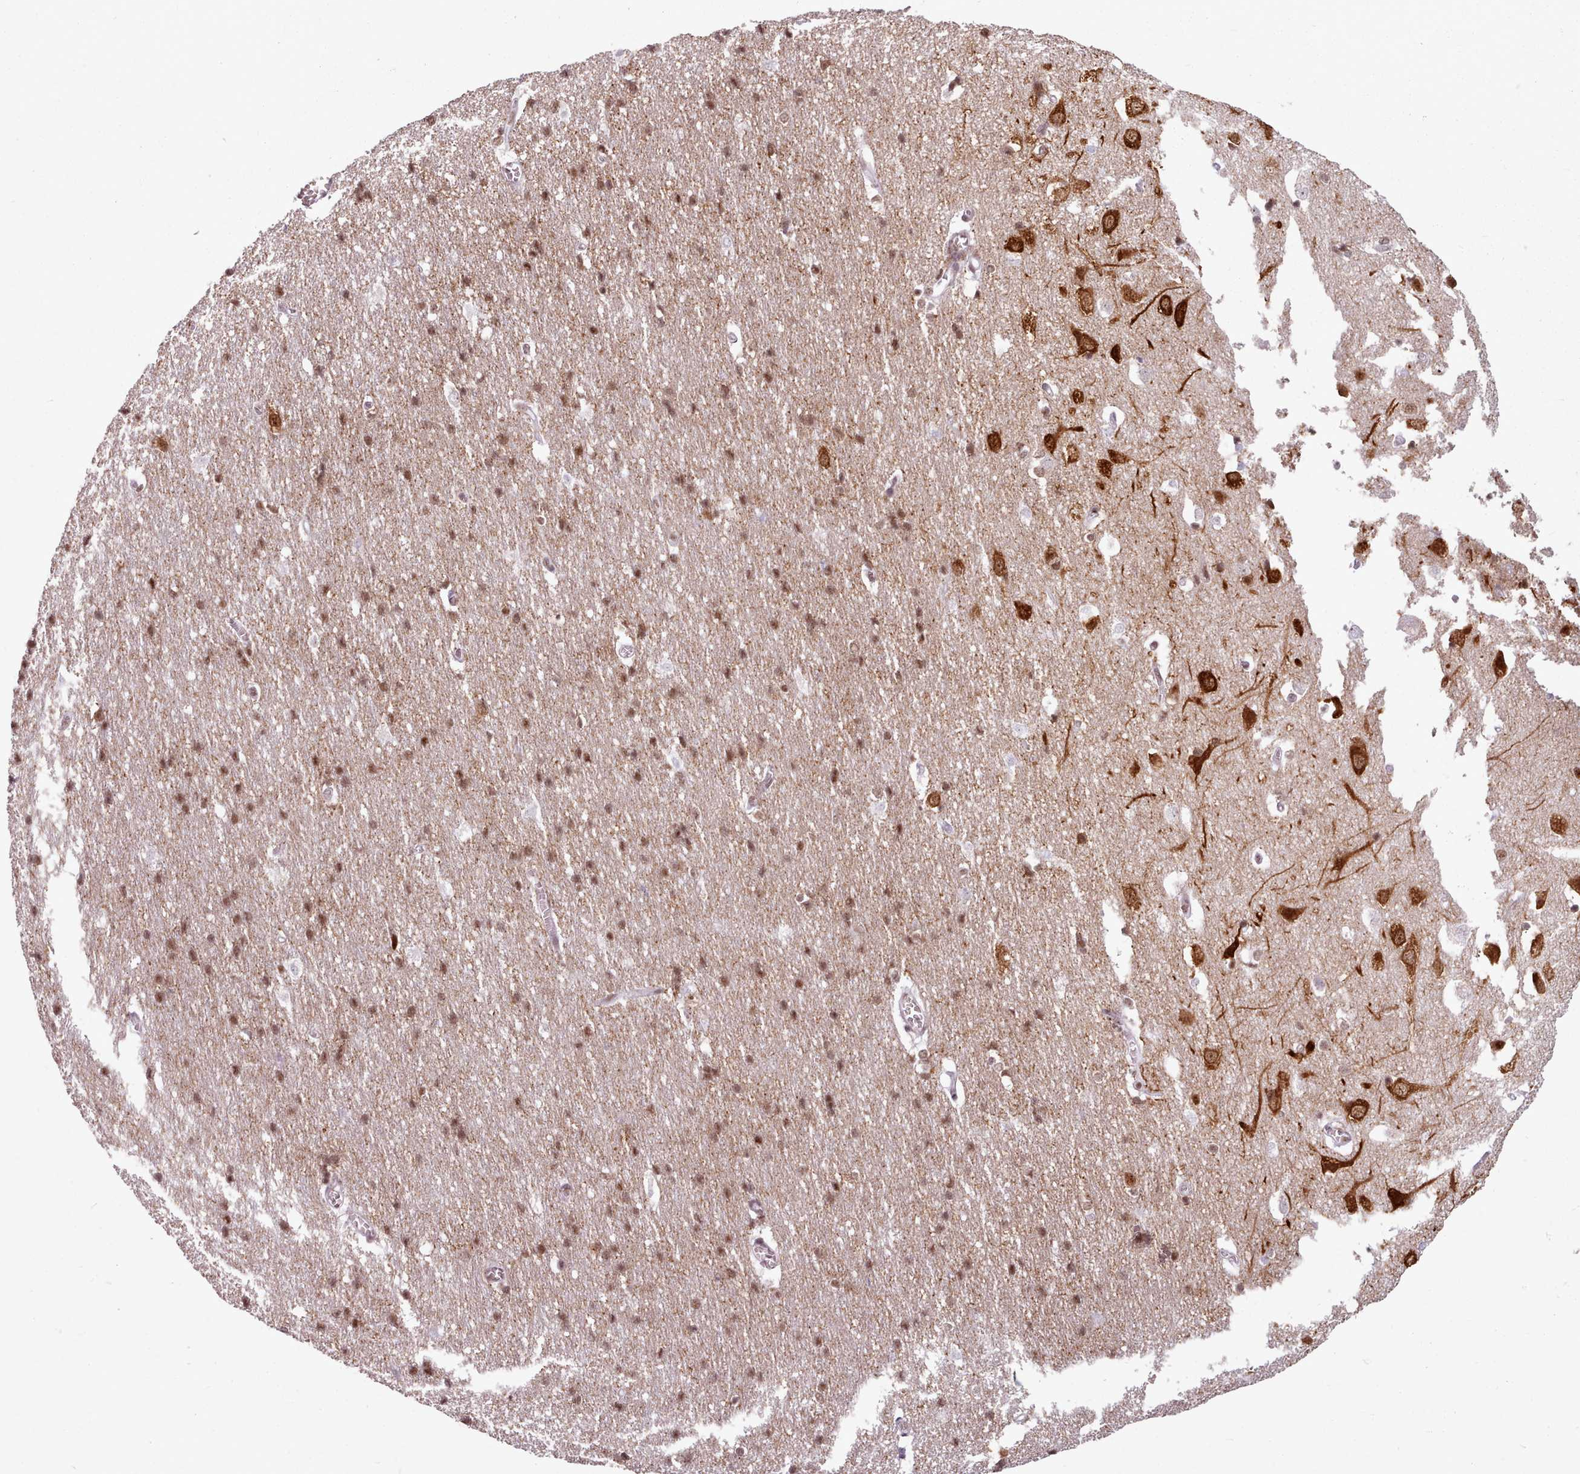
{"staining": {"intensity": "weak", "quantity": ">75%", "location": "cytoplasmic/membranous,nuclear"}, "tissue": "cerebral cortex", "cell_type": "Endothelial cells", "image_type": "normal", "snomed": [{"axis": "morphology", "description": "Normal tissue, NOS"}, {"axis": "topography", "description": "Cerebral cortex"}], "caption": "This micrograph reveals immunohistochemistry (IHC) staining of unremarkable cerebral cortex, with low weak cytoplasmic/membranous,nuclear positivity in approximately >75% of endothelial cells.", "gene": "SRRM1", "patient": {"sex": "male", "age": 54}}